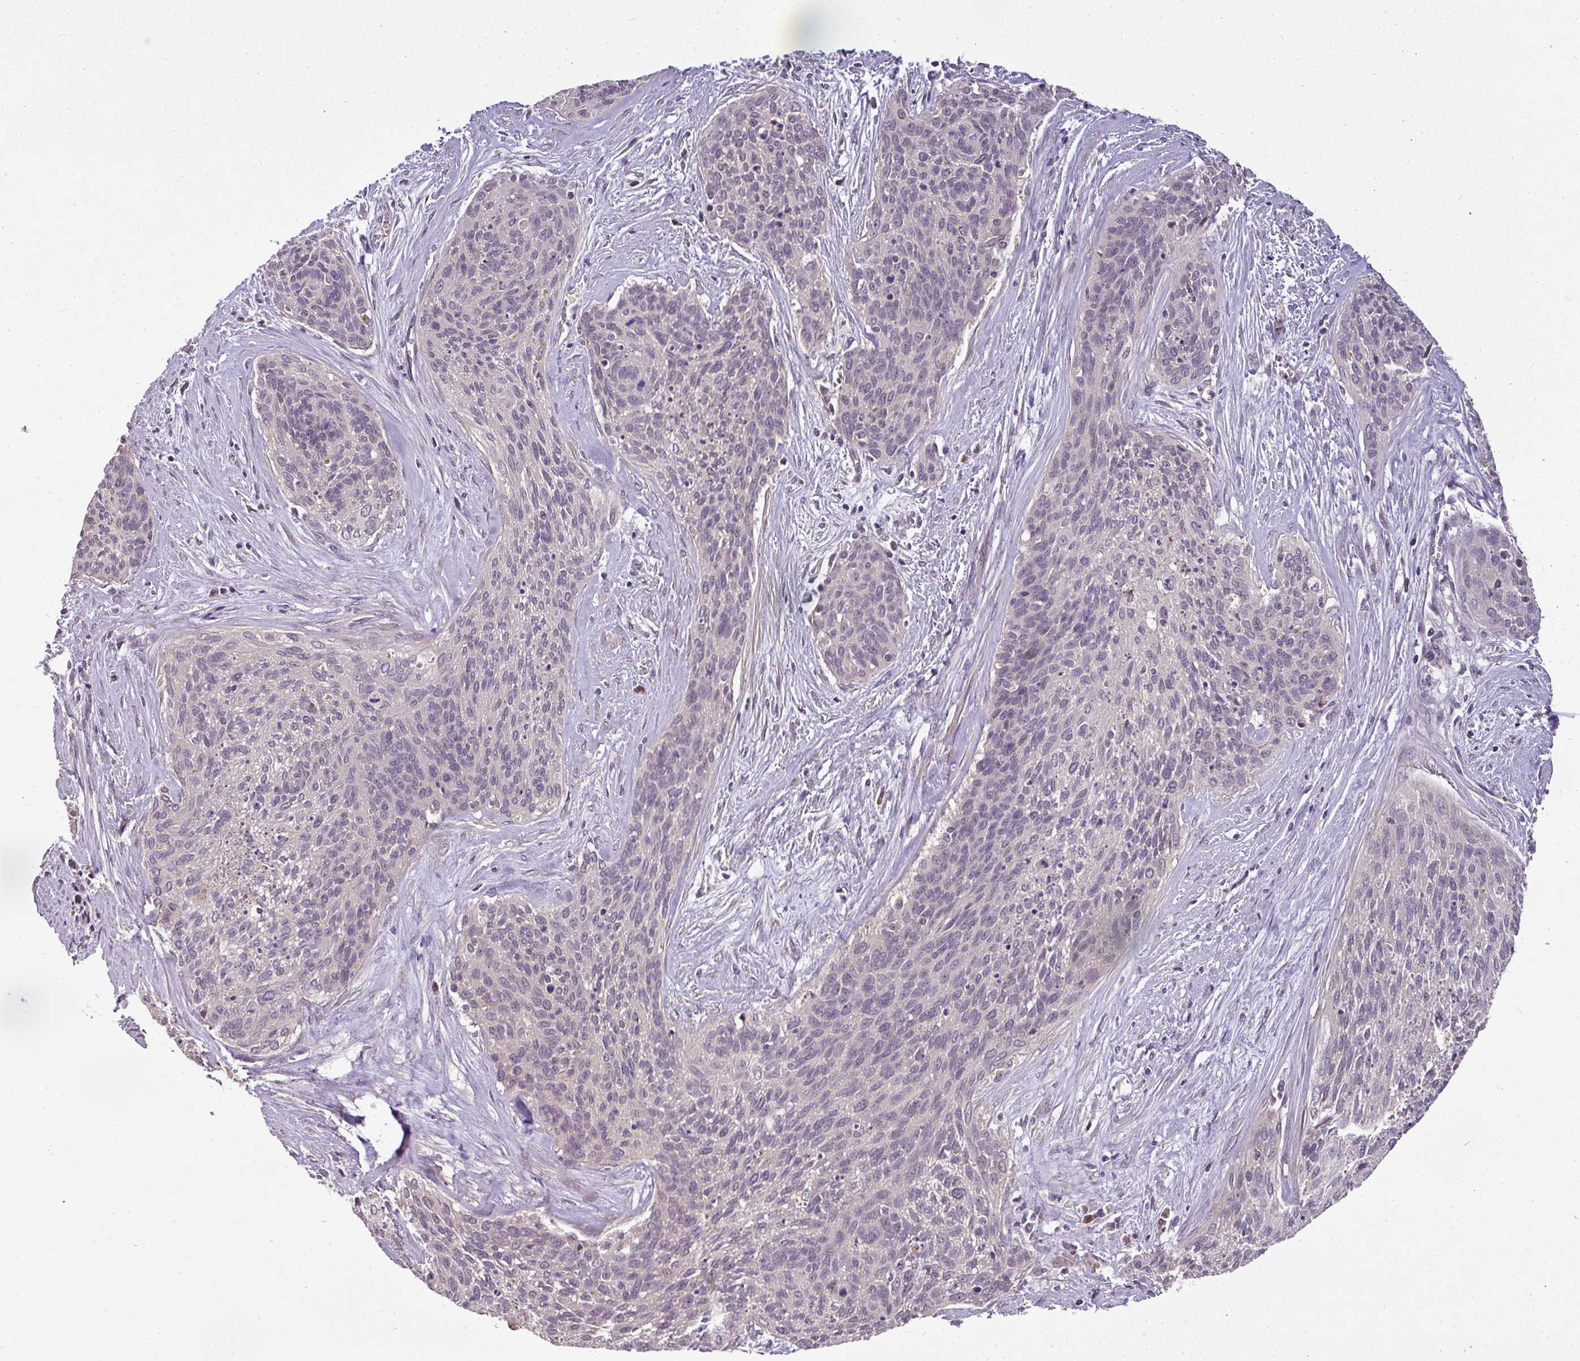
{"staining": {"intensity": "negative", "quantity": "none", "location": "none"}, "tissue": "cervical cancer", "cell_type": "Tumor cells", "image_type": "cancer", "snomed": [{"axis": "morphology", "description": "Squamous cell carcinoma, NOS"}, {"axis": "topography", "description": "Cervix"}], "caption": "There is no significant expression in tumor cells of cervical cancer.", "gene": "SPCS3", "patient": {"sex": "female", "age": 55}}